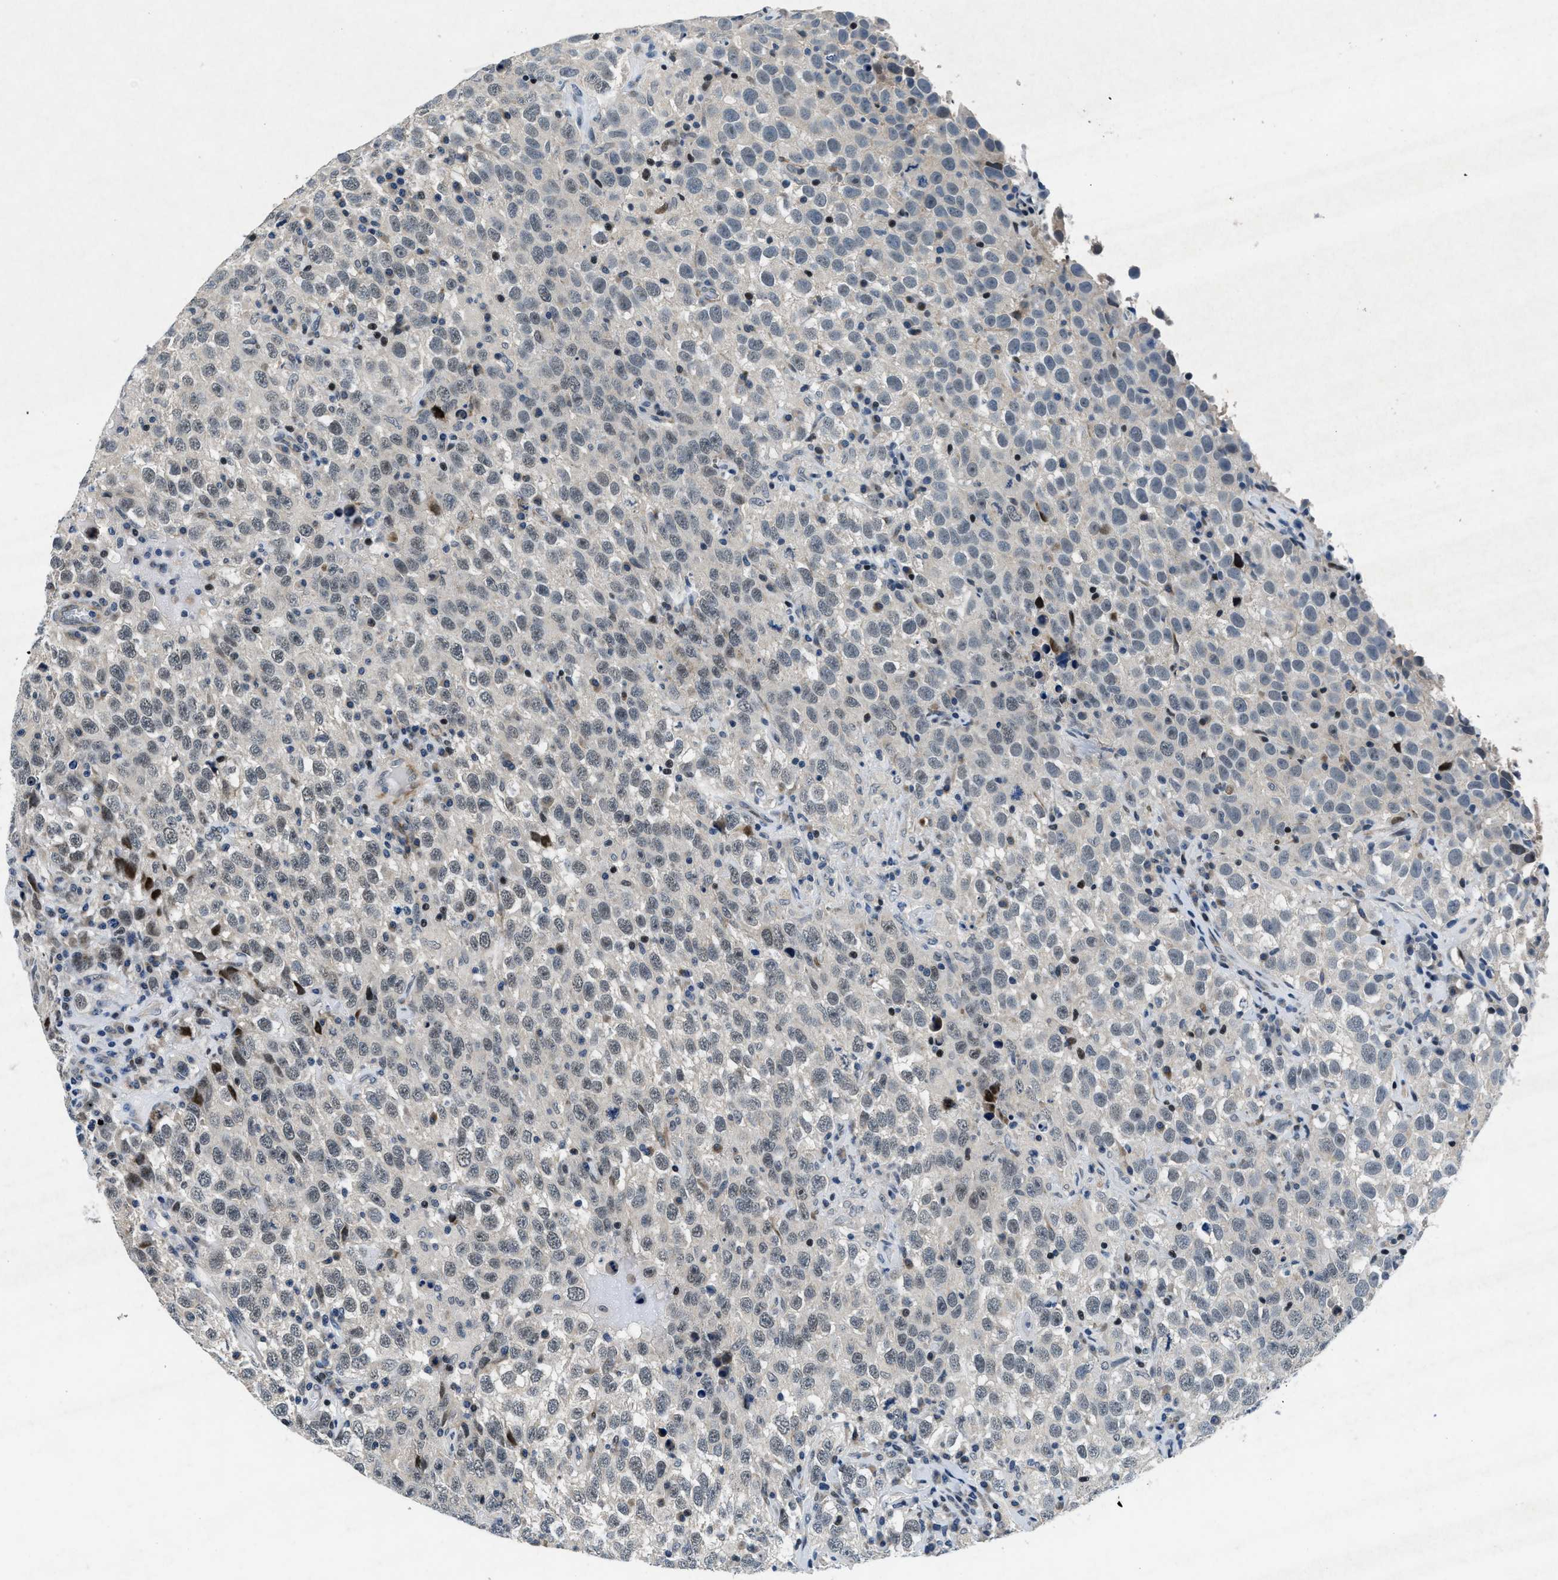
{"staining": {"intensity": "negative", "quantity": "none", "location": "none"}, "tissue": "testis cancer", "cell_type": "Tumor cells", "image_type": "cancer", "snomed": [{"axis": "morphology", "description": "Seminoma, NOS"}, {"axis": "topography", "description": "Testis"}], "caption": "IHC image of neoplastic tissue: human testis cancer (seminoma) stained with DAB (3,3'-diaminobenzidine) demonstrates no significant protein staining in tumor cells. Nuclei are stained in blue.", "gene": "PHLDA1", "patient": {"sex": "male", "age": 41}}